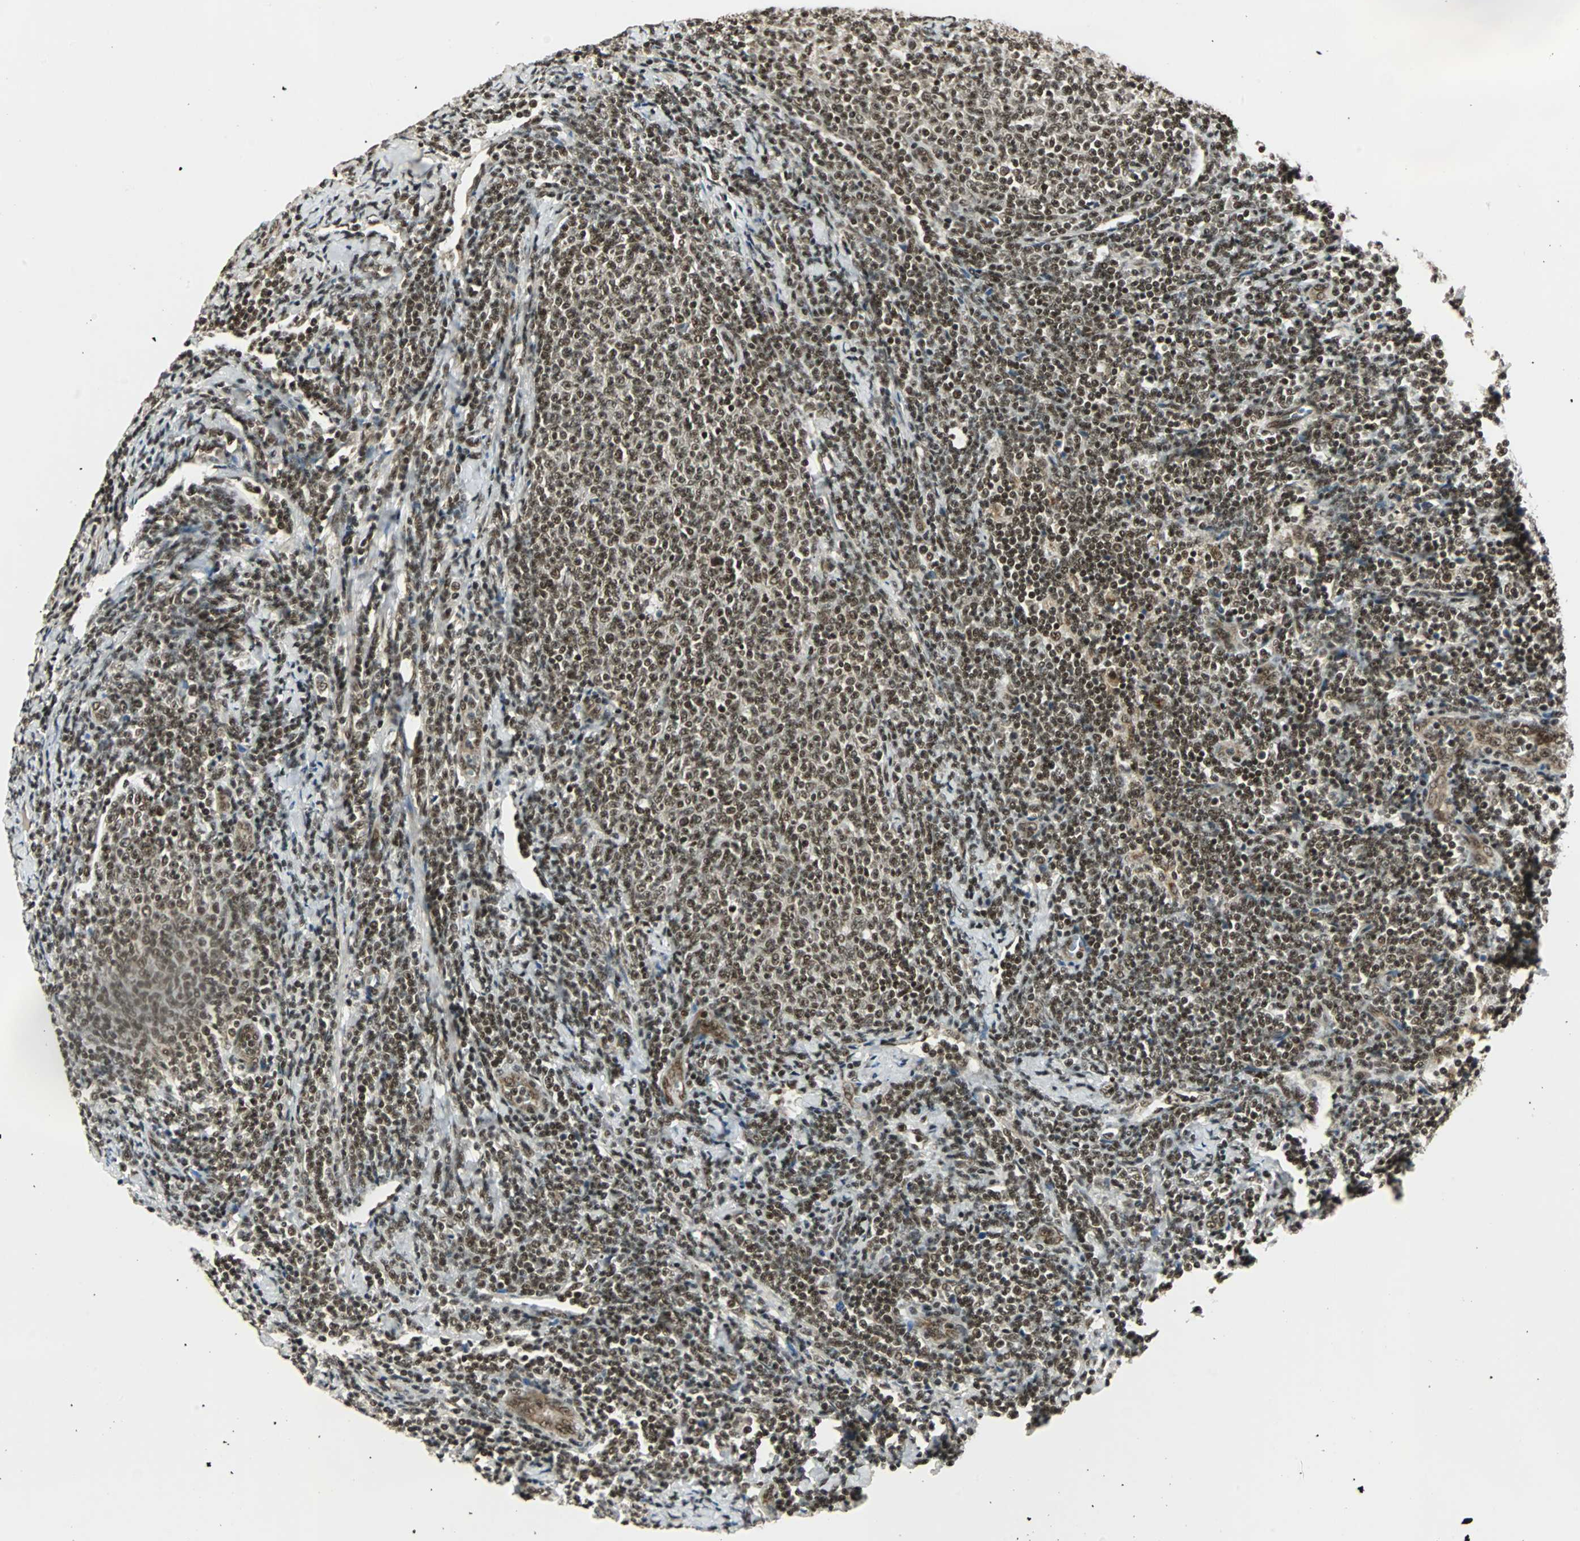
{"staining": {"intensity": "strong", "quantity": ">75%", "location": "nuclear"}, "tissue": "lymphoma", "cell_type": "Tumor cells", "image_type": "cancer", "snomed": [{"axis": "morphology", "description": "Malignant lymphoma, non-Hodgkin's type, Low grade"}, {"axis": "topography", "description": "Lymph node"}], "caption": "DAB (3,3'-diaminobenzidine) immunohistochemical staining of lymphoma shows strong nuclear protein positivity in approximately >75% of tumor cells.", "gene": "TAF5", "patient": {"sex": "male", "age": 66}}